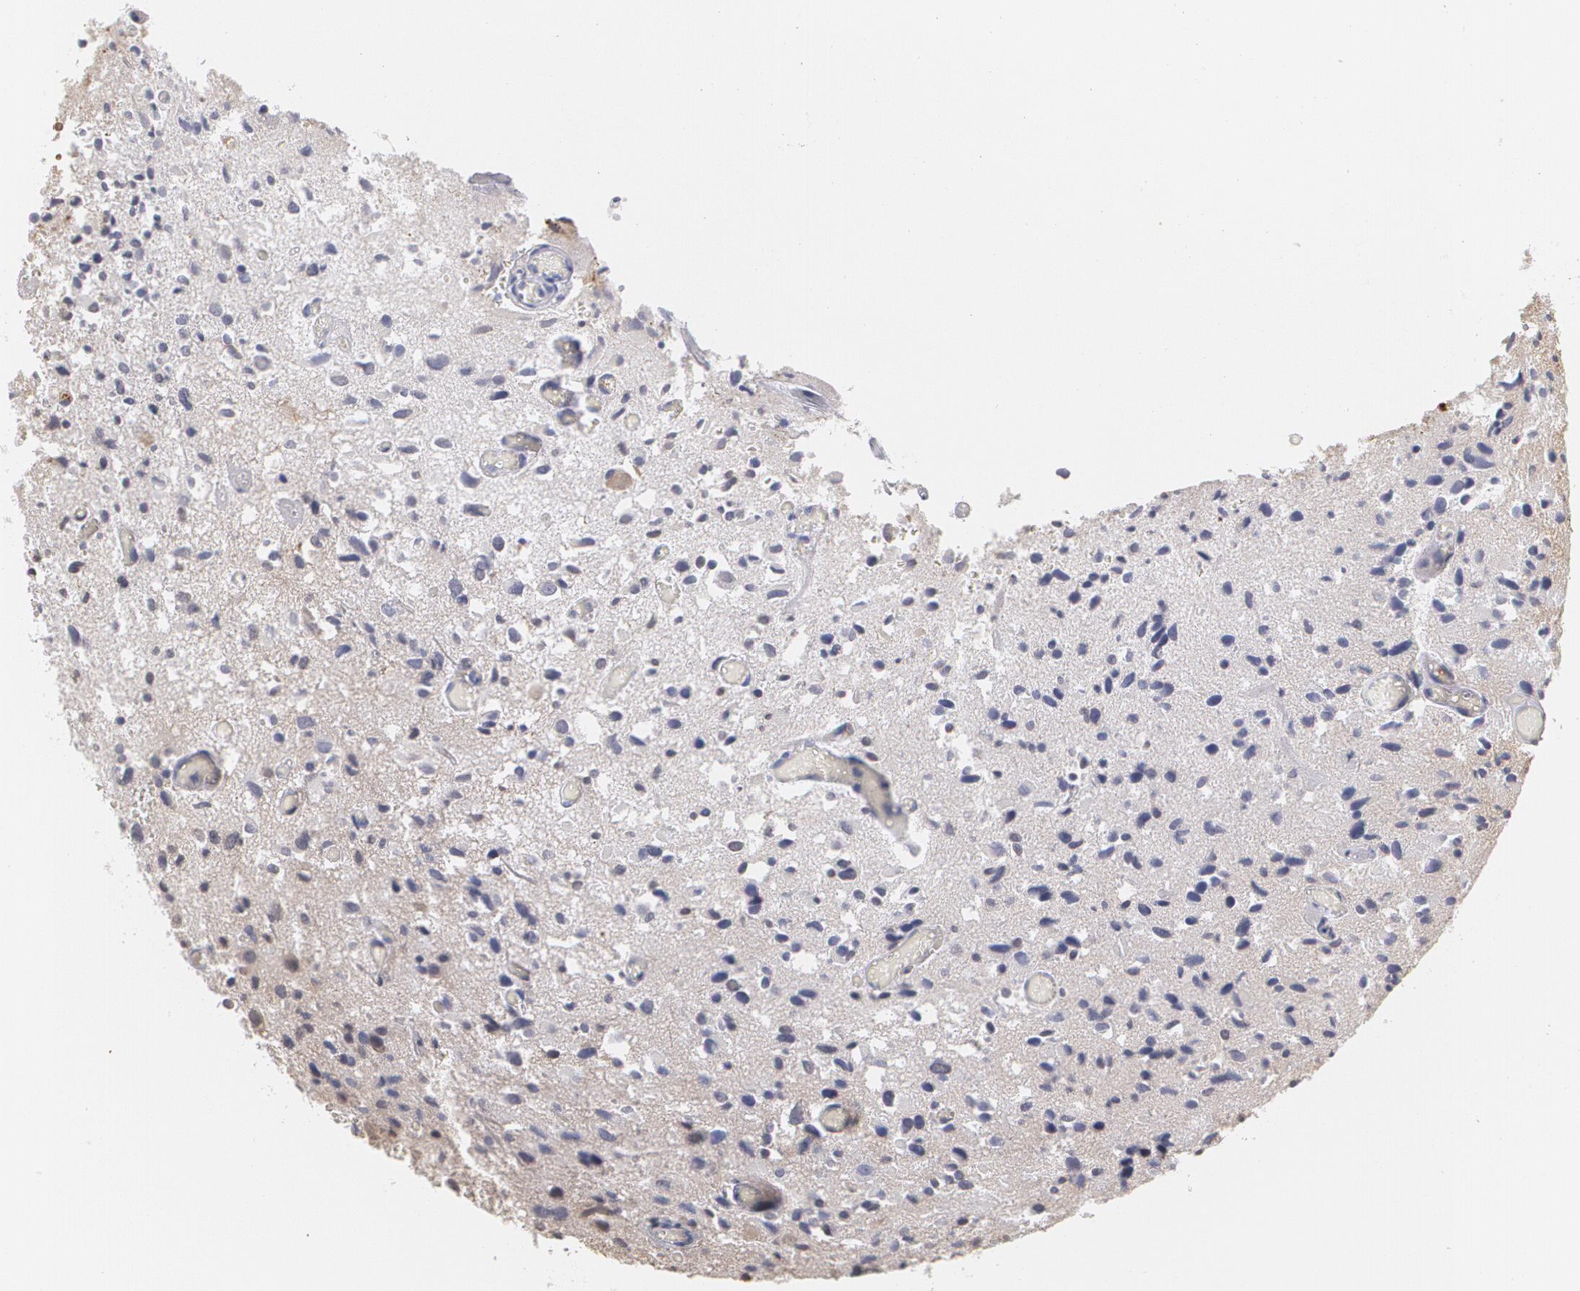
{"staining": {"intensity": "negative", "quantity": "none", "location": "none"}, "tissue": "glioma", "cell_type": "Tumor cells", "image_type": "cancer", "snomed": [{"axis": "morphology", "description": "Glioma, malignant, High grade"}, {"axis": "topography", "description": "Brain"}], "caption": "There is no significant expression in tumor cells of malignant glioma (high-grade).", "gene": "SERPINA1", "patient": {"sex": "male", "age": 69}}